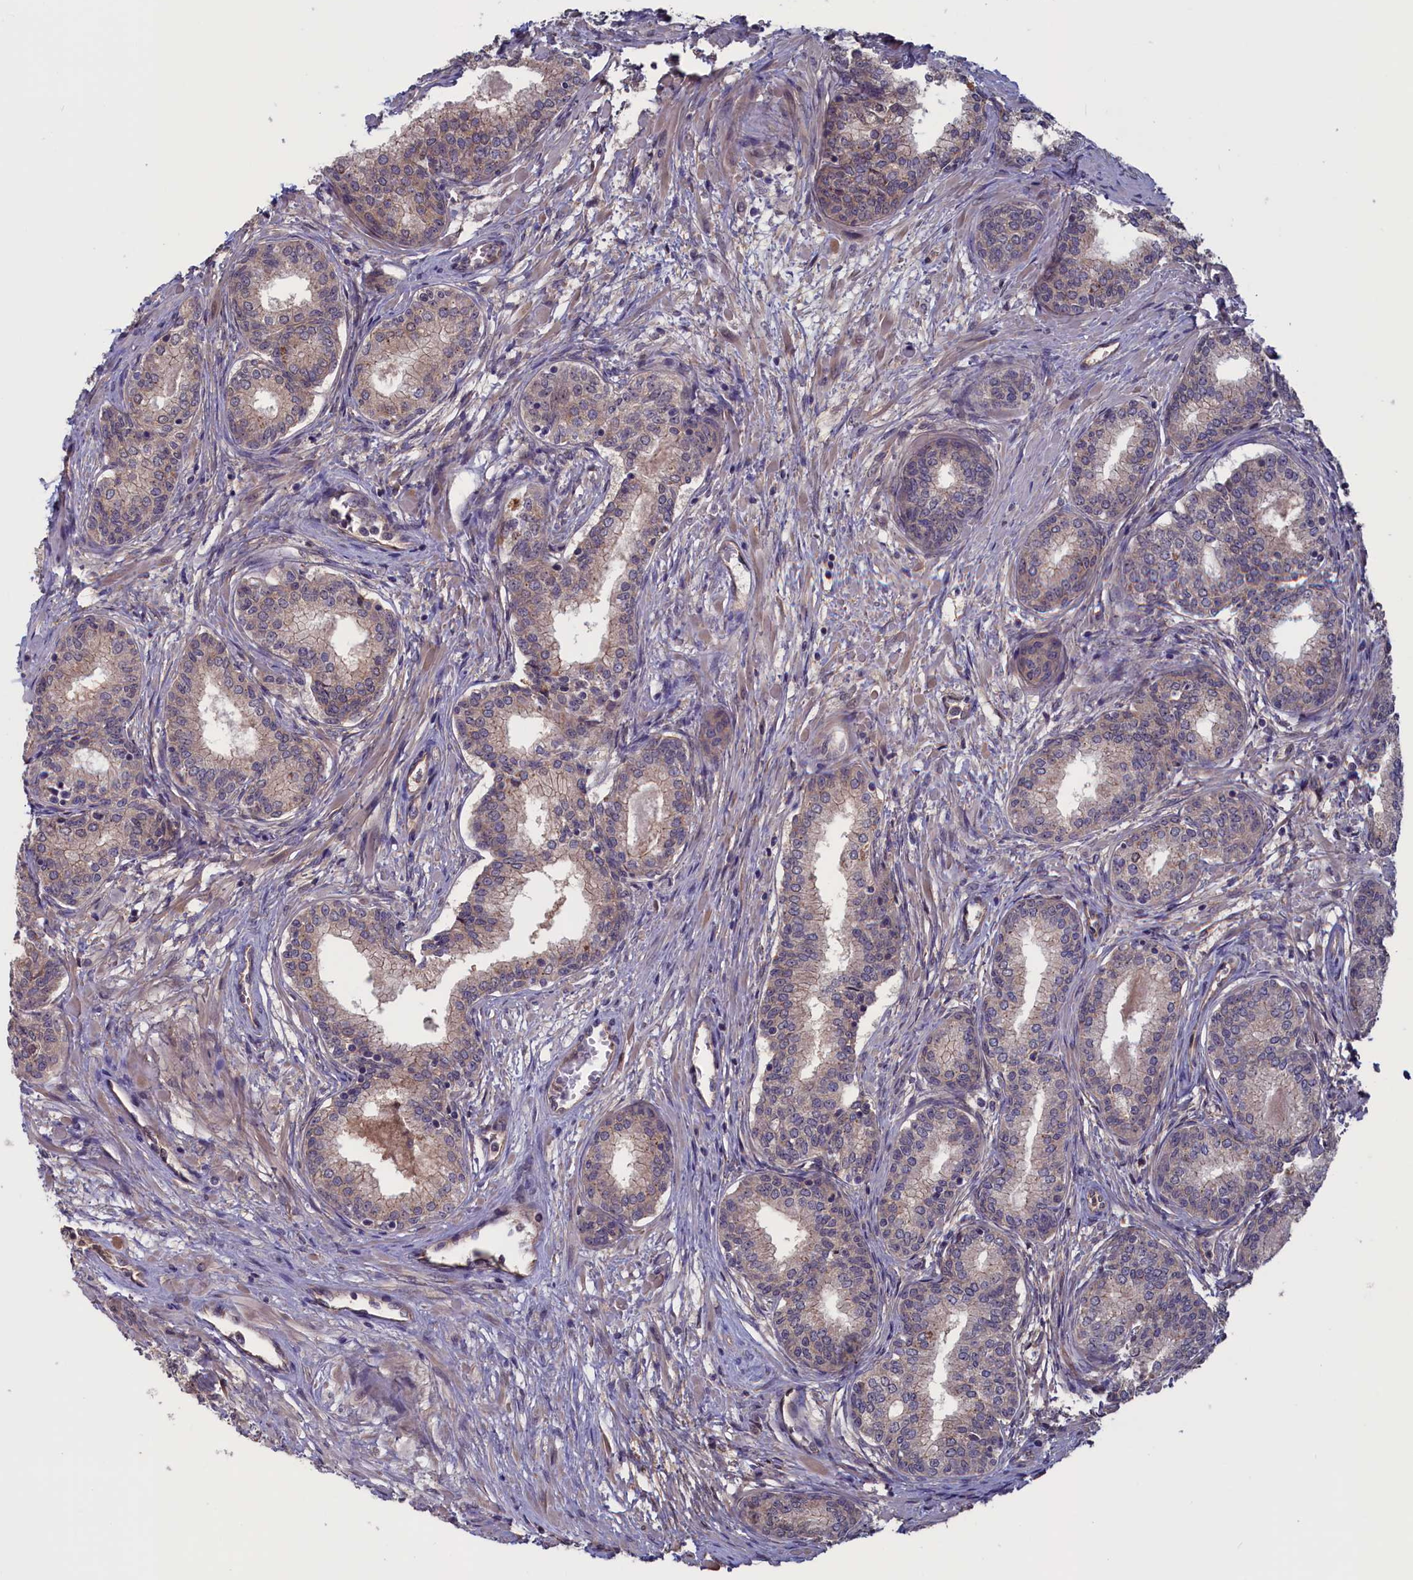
{"staining": {"intensity": "weak", "quantity": "<25%", "location": "cytoplasmic/membranous"}, "tissue": "prostate cancer", "cell_type": "Tumor cells", "image_type": "cancer", "snomed": [{"axis": "morphology", "description": "Adenocarcinoma, High grade"}, {"axis": "topography", "description": "Prostate"}], "caption": "The IHC photomicrograph has no significant staining in tumor cells of adenocarcinoma (high-grade) (prostate) tissue.", "gene": "PLP2", "patient": {"sex": "male", "age": 67}}